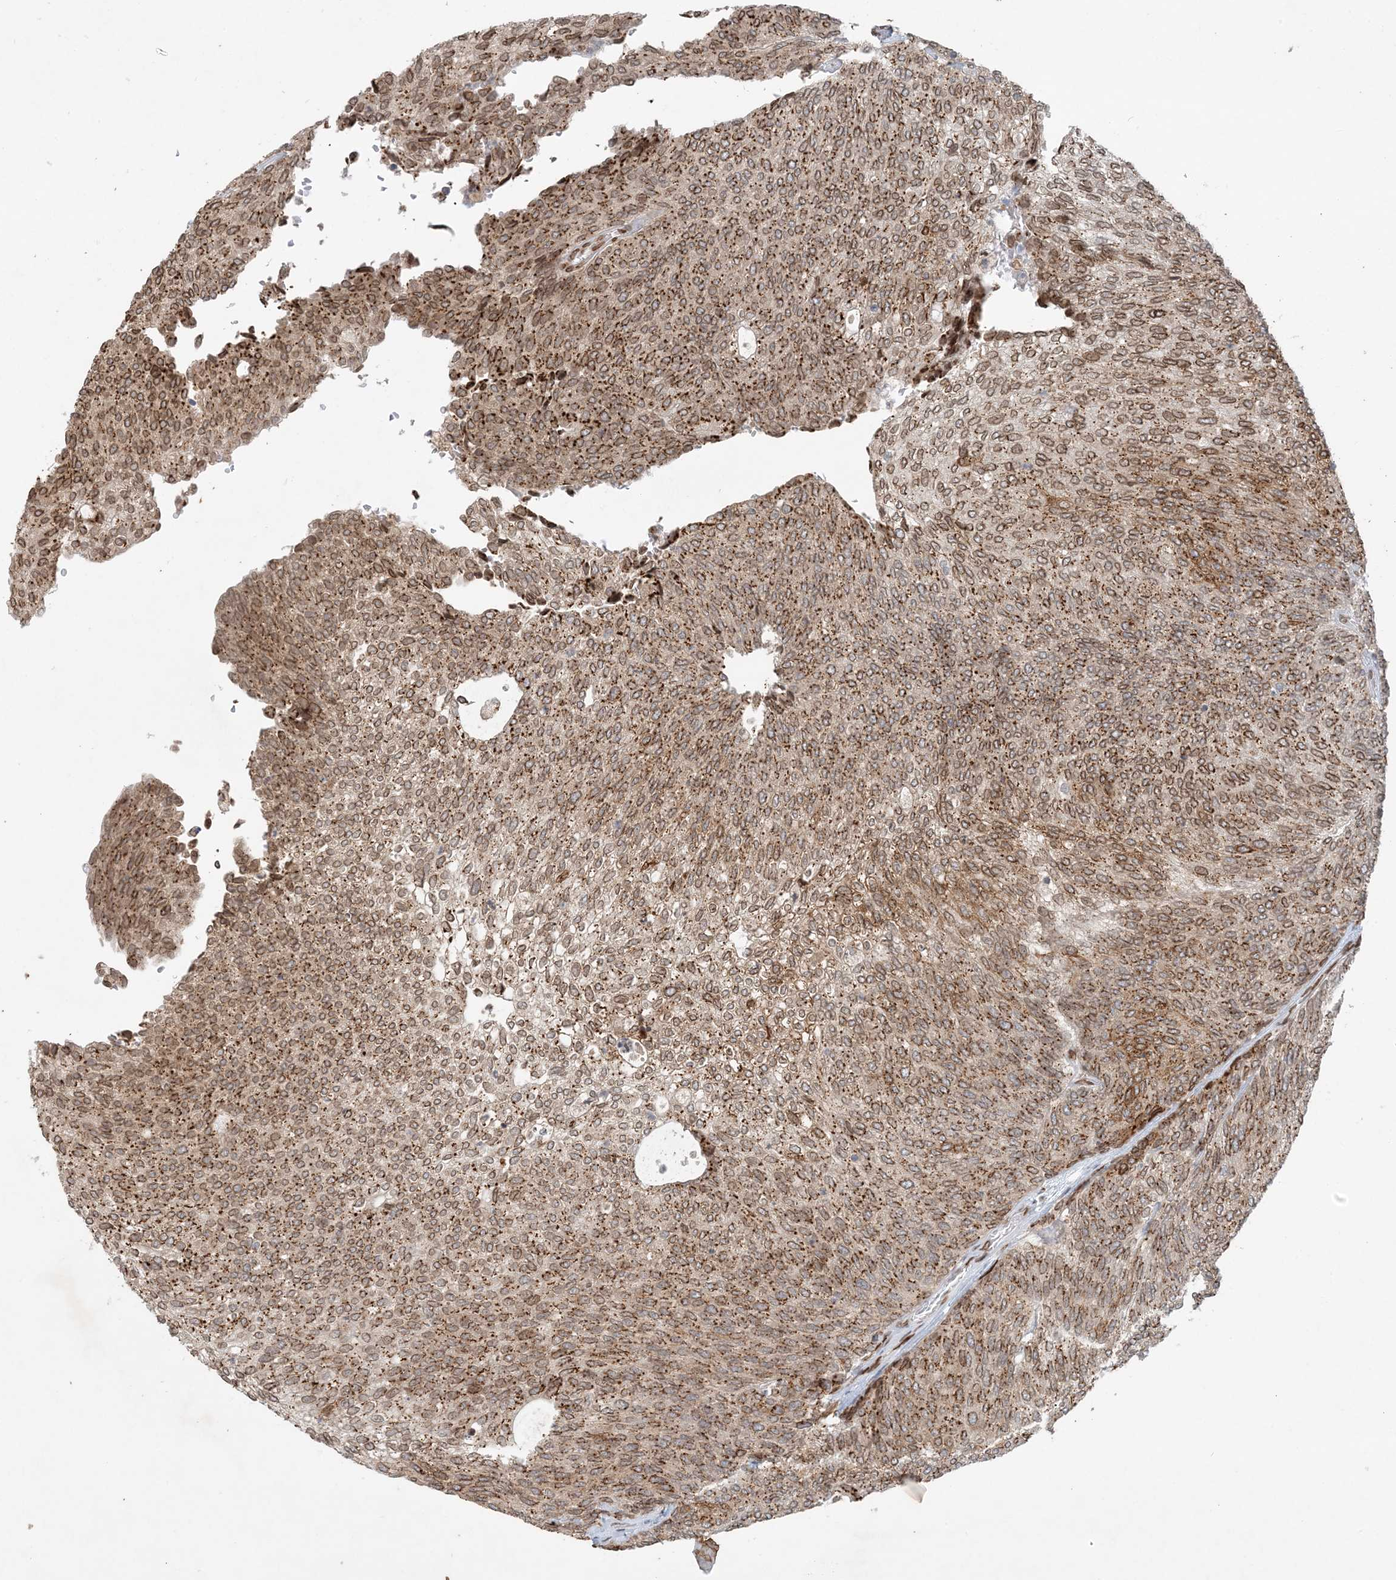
{"staining": {"intensity": "moderate", "quantity": ">75%", "location": "cytoplasmic/membranous,nuclear"}, "tissue": "urothelial cancer", "cell_type": "Tumor cells", "image_type": "cancer", "snomed": [{"axis": "morphology", "description": "Urothelial carcinoma, Low grade"}, {"axis": "topography", "description": "Urinary bladder"}], "caption": "Immunohistochemistry of urothelial carcinoma (low-grade) displays medium levels of moderate cytoplasmic/membranous and nuclear expression in approximately >75% of tumor cells.", "gene": "SLC35A2", "patient": {"sex": "female", "age": 79}}